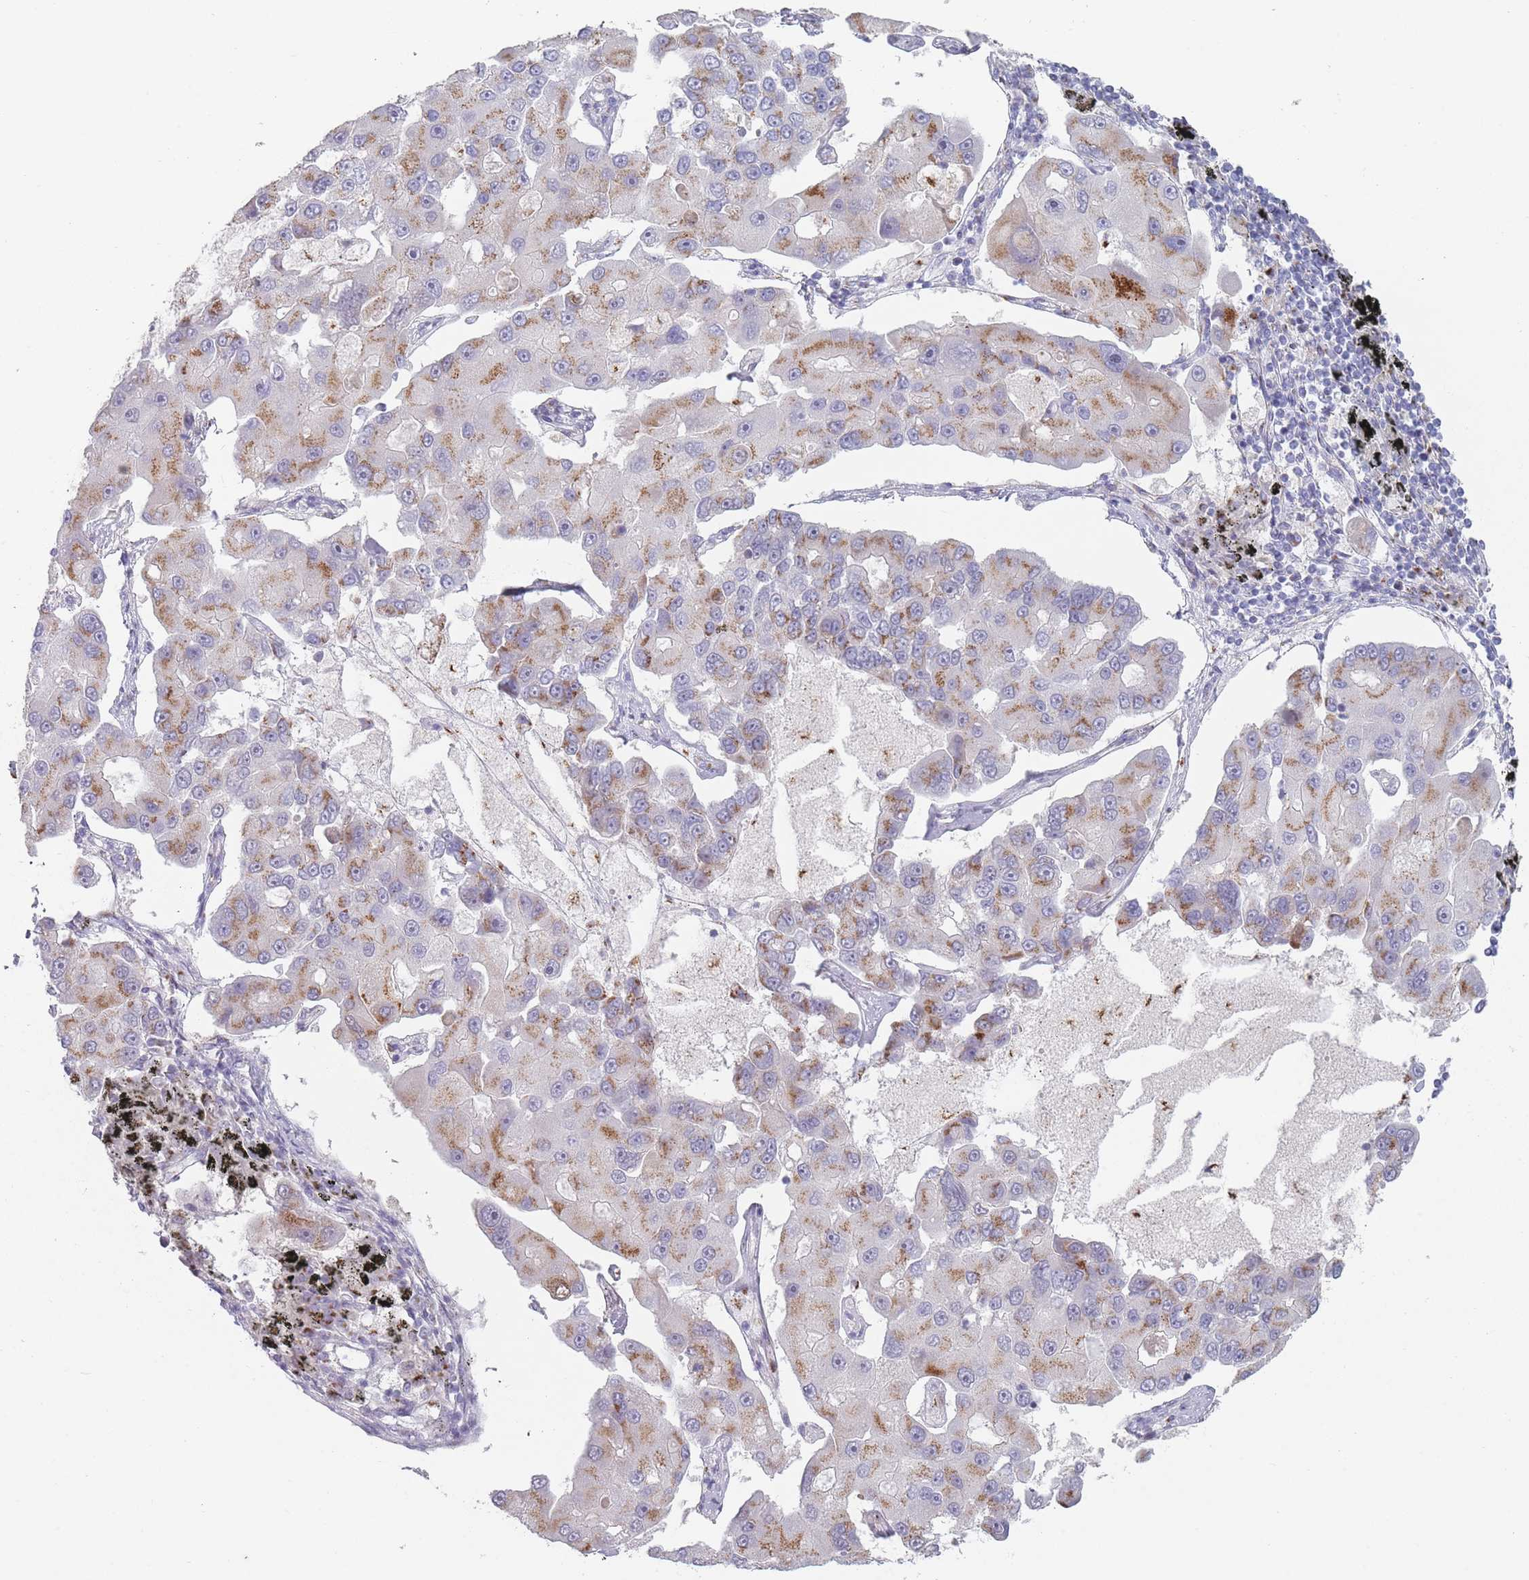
{"staining": {"intensity": "moderate", "quantity": ">75%", "location": "cytoplasmic/membranous"}, "tissue": "lung cancer", "cell_type": "Tumor cells", "image_type": "cancer", "snomed": [{"axis": "morphology", "description": "Adenocarcinoma, NOS"}, {"axis": "topography", "description": "Lung"}], "caption": "Protein staining of adenocarcinoma (lung) tissue demonstrates moderate cytoplasmic/membranous expression in approximately >75% of tumor cells.", "gene": "MAN1B1", "patient": {"sex": "female", "age": 54}}